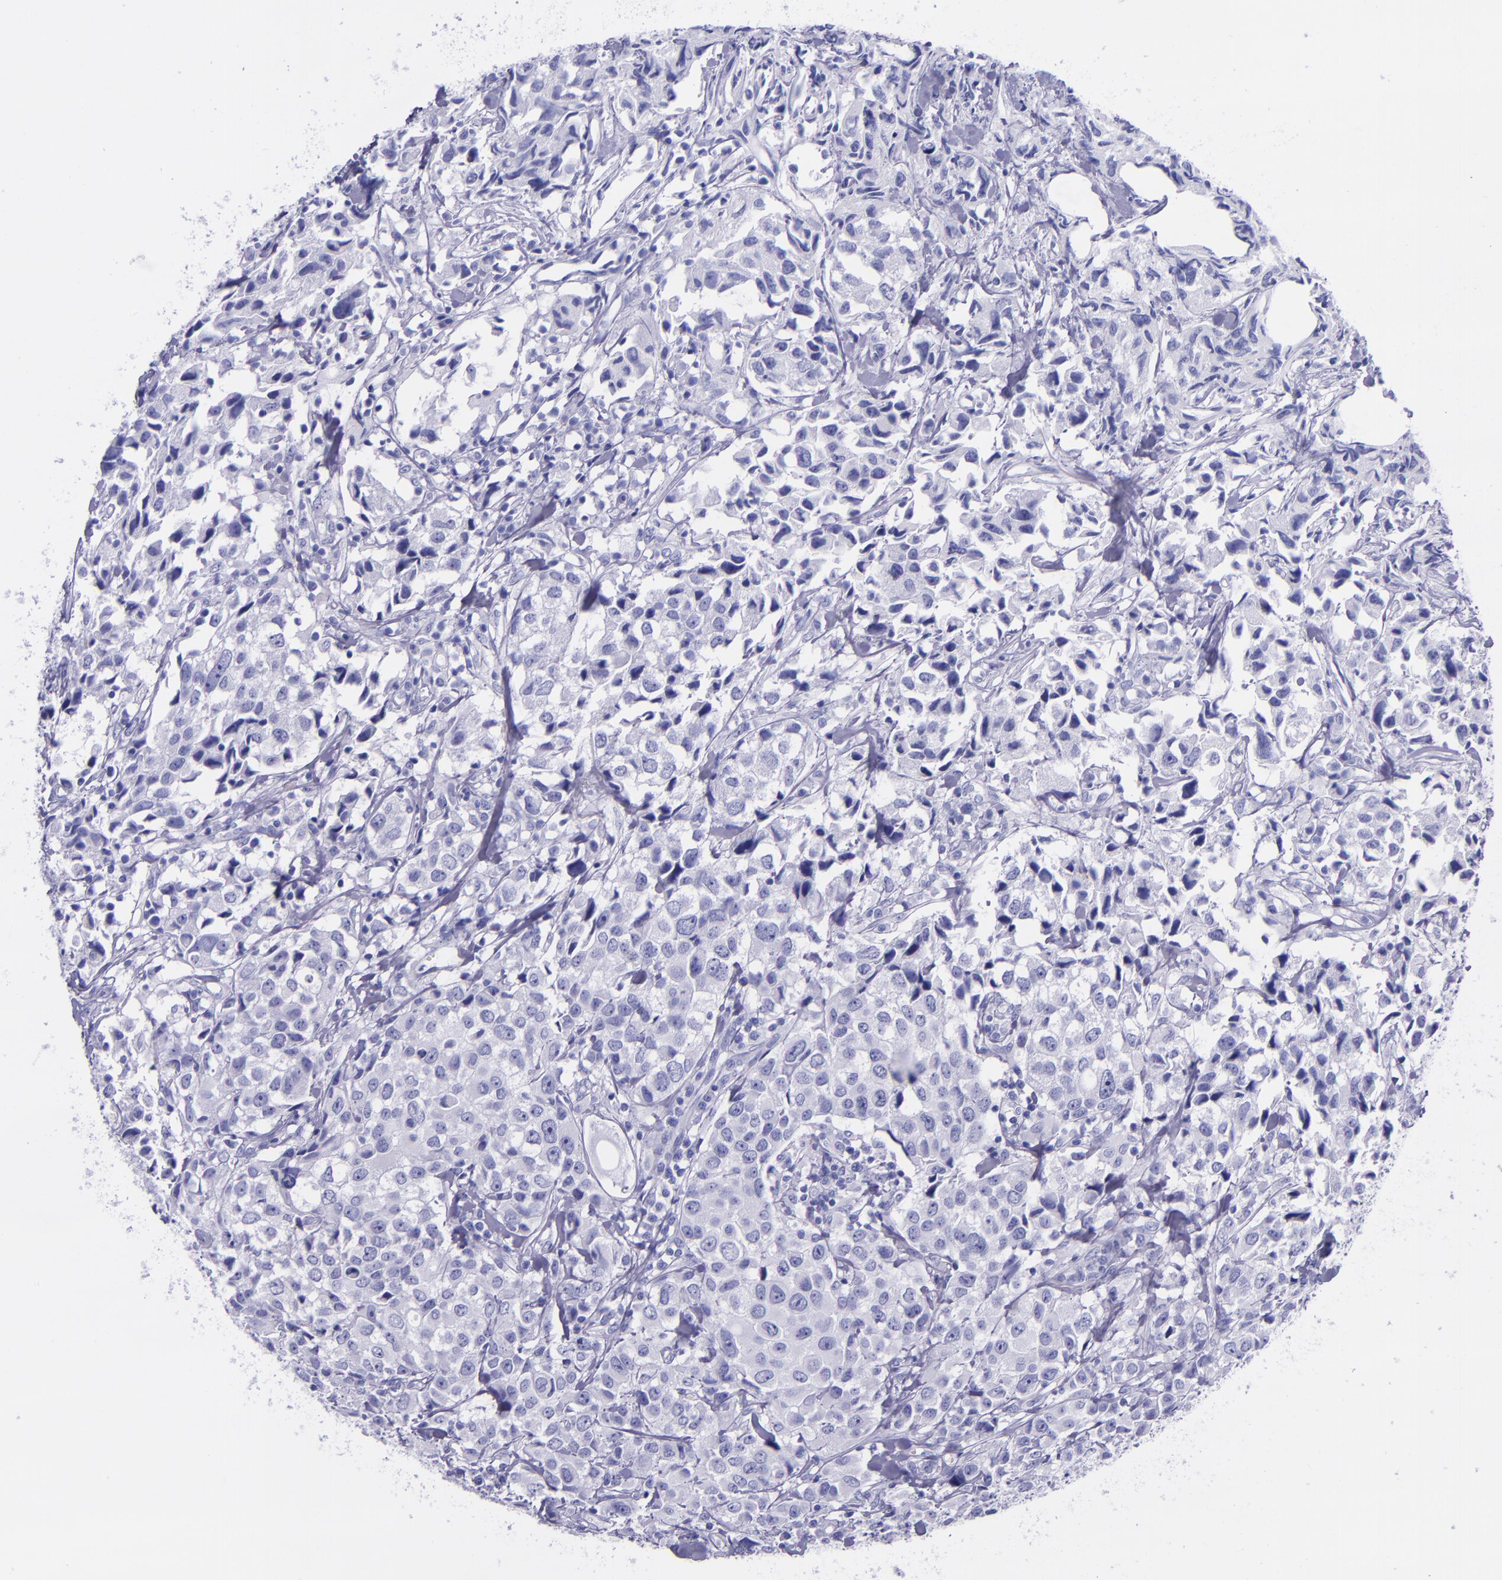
{"staining": {"intensity": "negative", "quantity": "none", "location": "none"}, "tissue": "urothelial cancer", "cell_type": "Tumor cells", "image_type": "cancer", "snomed": [{"axis": "morphology", "description": "Urothelial carcinoma, High grade"}, {"axis": "topography", "description": "Urinary bladder"}], "caption": "Tumor cells are negative for brown protein staining in urothelial cancer.", "gene": "MBP", "patient": {"sex": "female", "age": 75}}